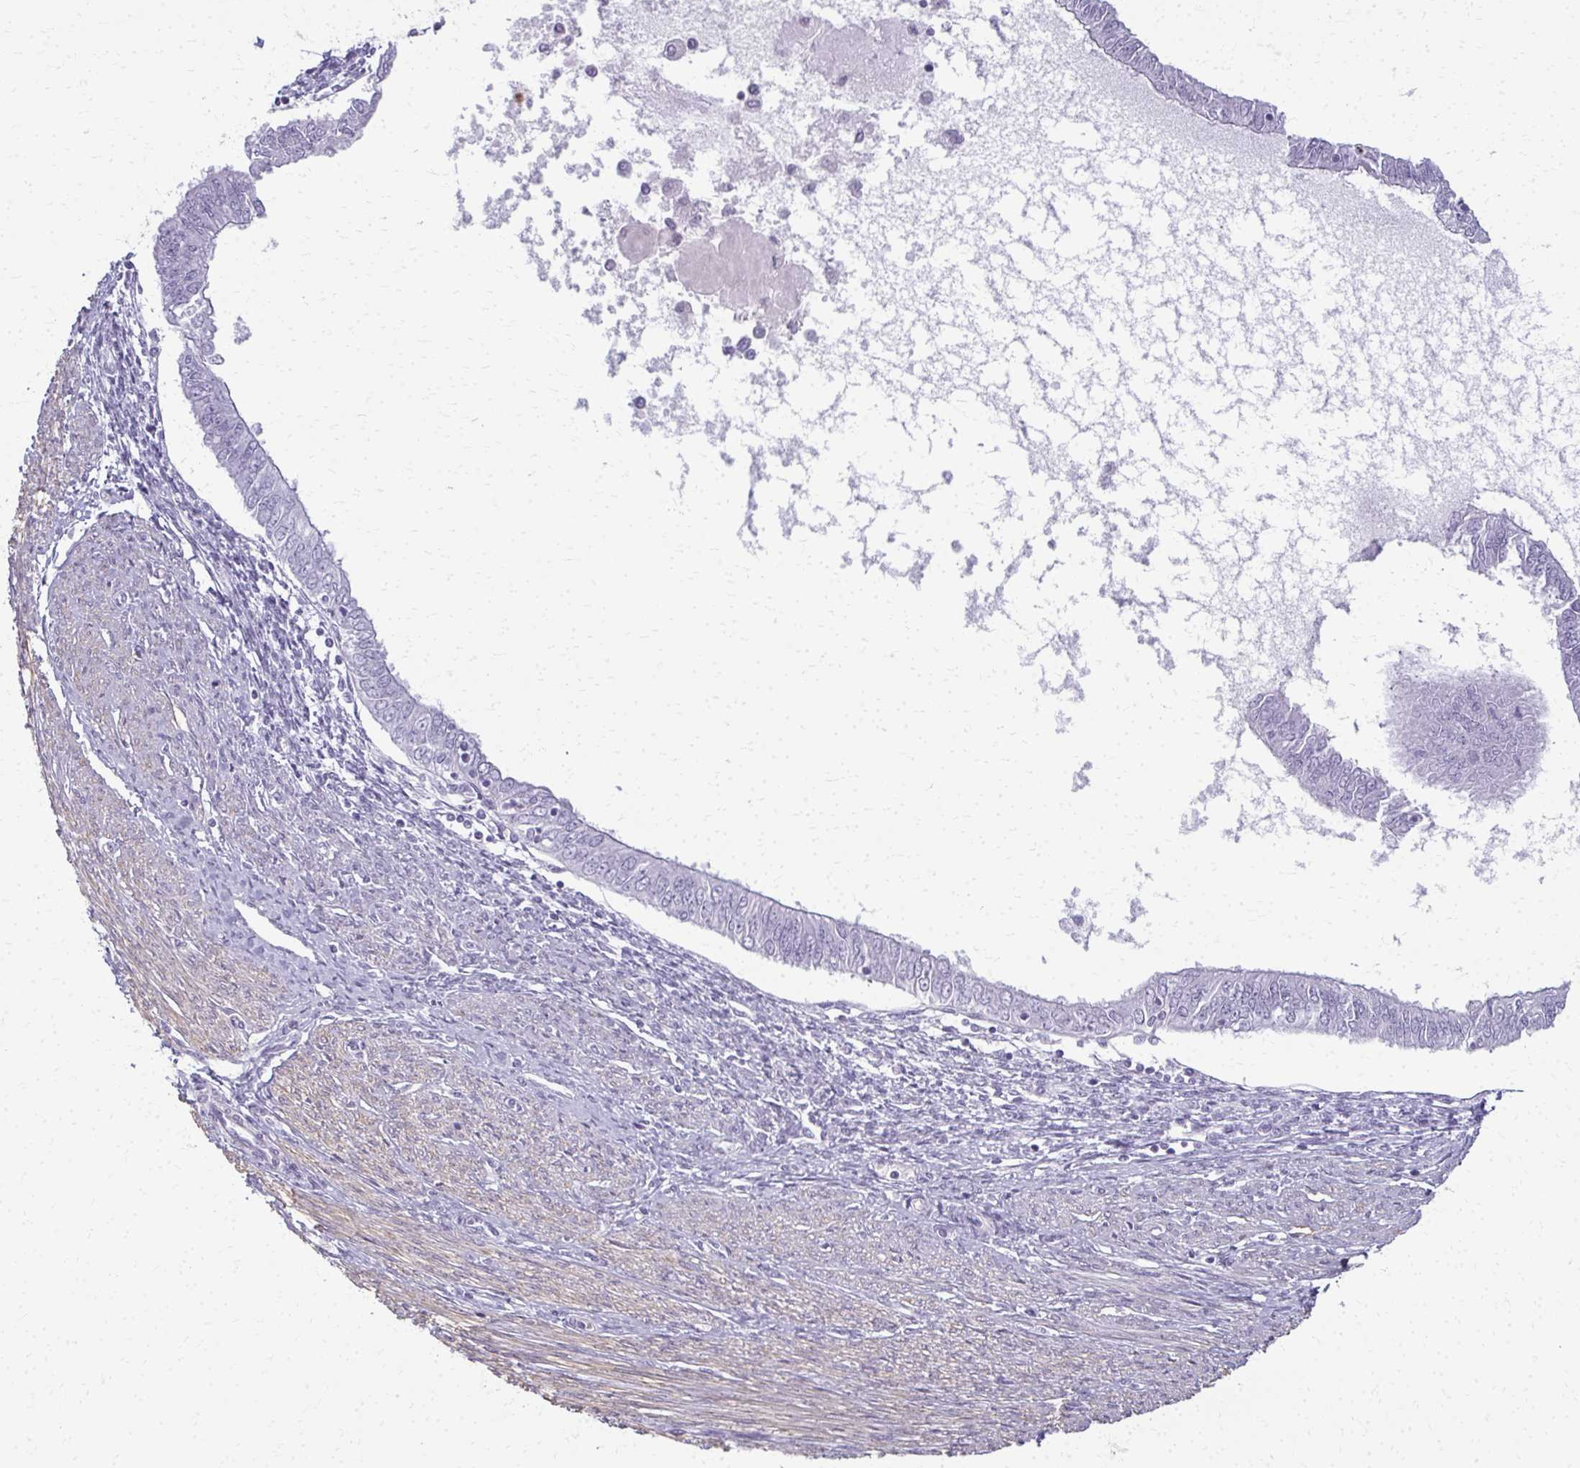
{"staining": {"intensity": "negative", "quantity": "none", "location": "none"}, "tissue": "endometrial cancer", "cell_type": "Tumor cells", "image_type": "cancer", "snomed": [{"axis": "morphology", "description": "Adenocarcinoma, NOS"}, {"axis": "topography", "description": "Endometrium"}], "caption": "IHC image of human endometrial adenocarcinoma stained for a protein (brown), which exhibits no expression in tumor cells. (DAB immunohistochemistry, high magnification).", "gene": "CA3", "patient": {"sex": "female", "age": 58}}